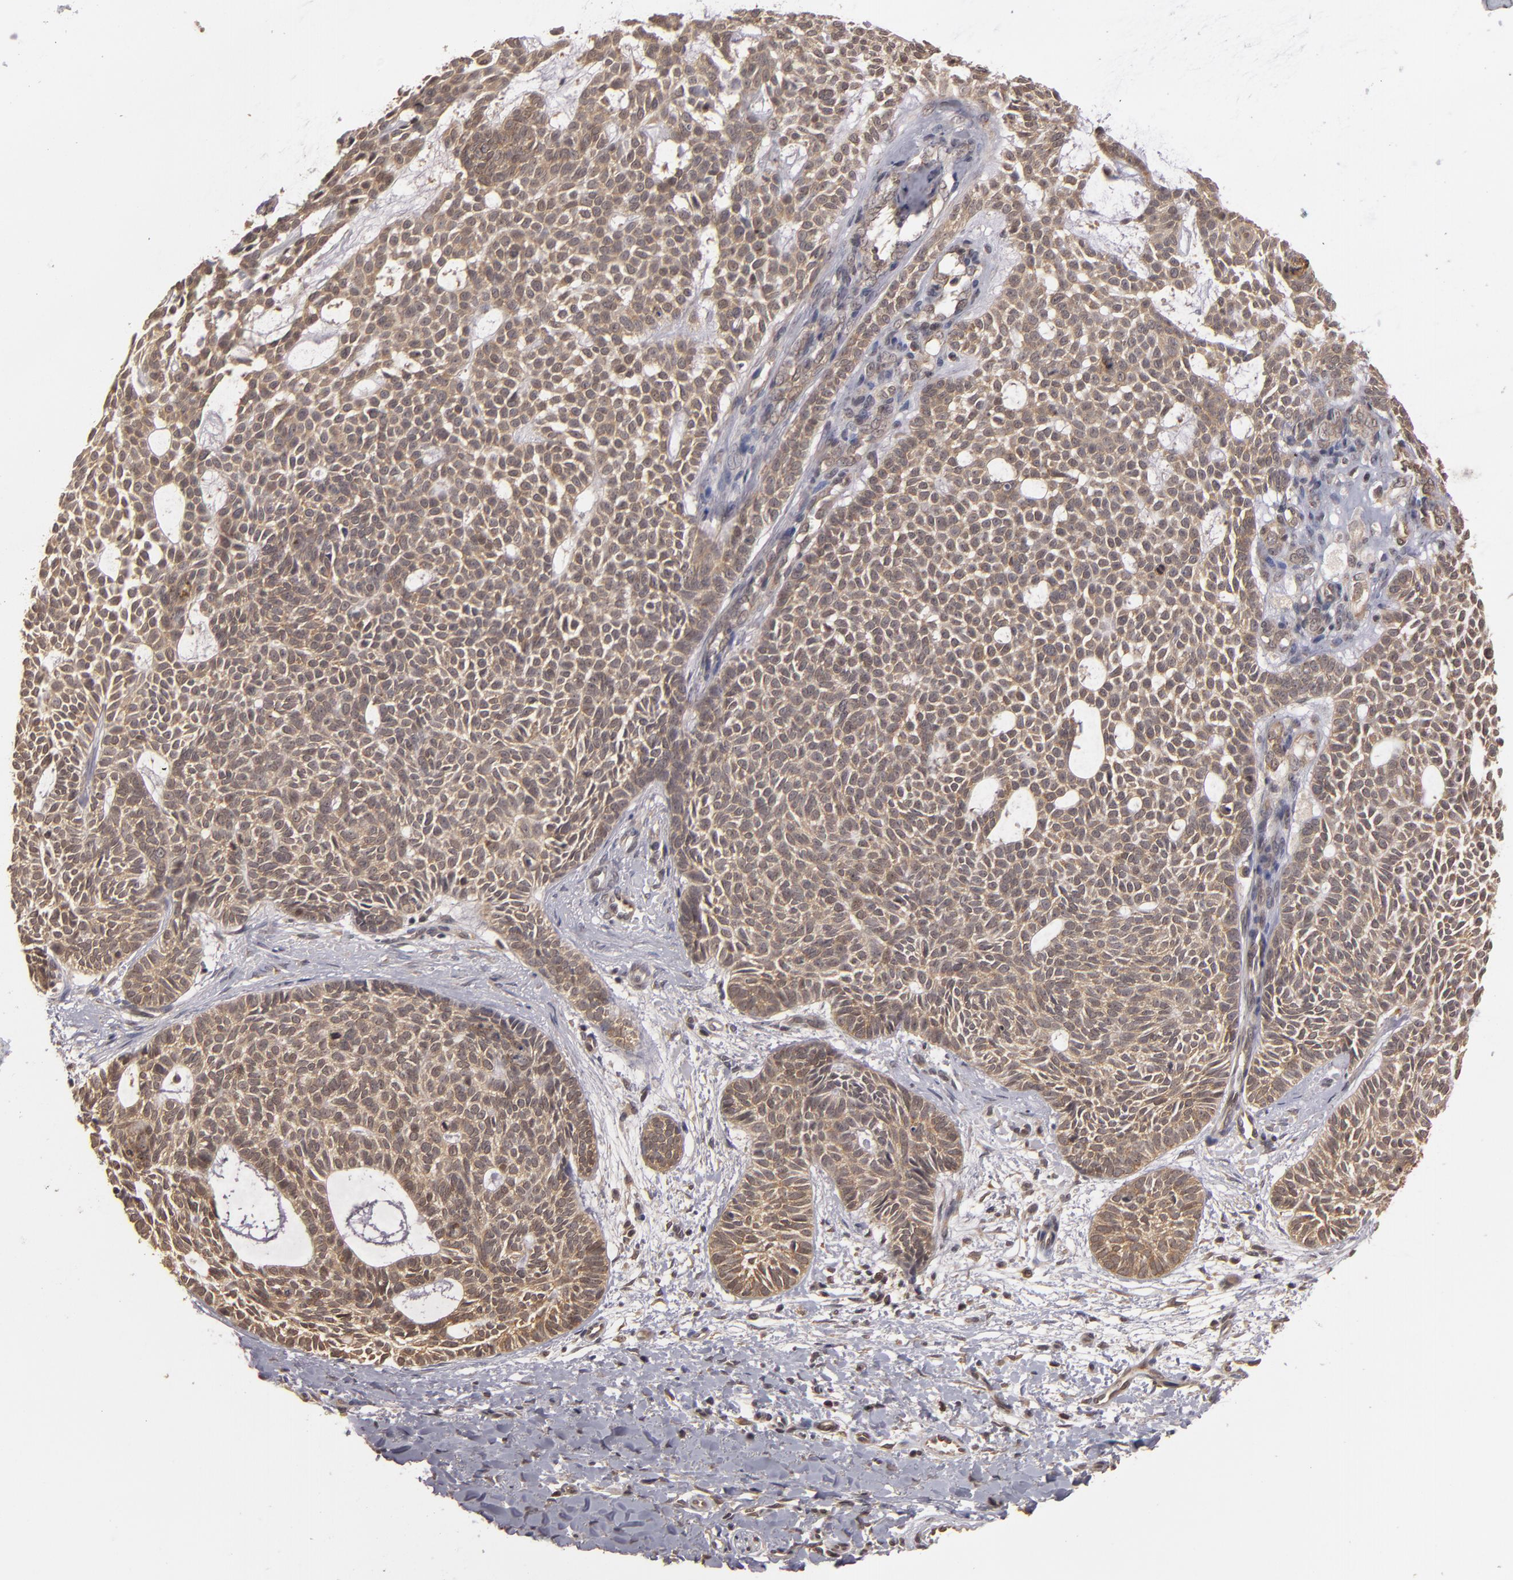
{"staining": {"intensity": "moderate", "quantity": ">75%", "location": "cytoplasmic/membranous"}, "tissue": "skin cancer", "cell_type": "Tumor cells", "image_type": "cancer", "snomed": [{"axis": "morphology", "description": "Basal cell carcinoma"}, {"axis": "topography", "description": "Skin"}], "caption": "Skin cancer stained for a protein shows moderate cytoplasmic/membranous positivity in tumor cells.", "gene": "MAPK3", "patient": {"sex": "male", "age": 75}}